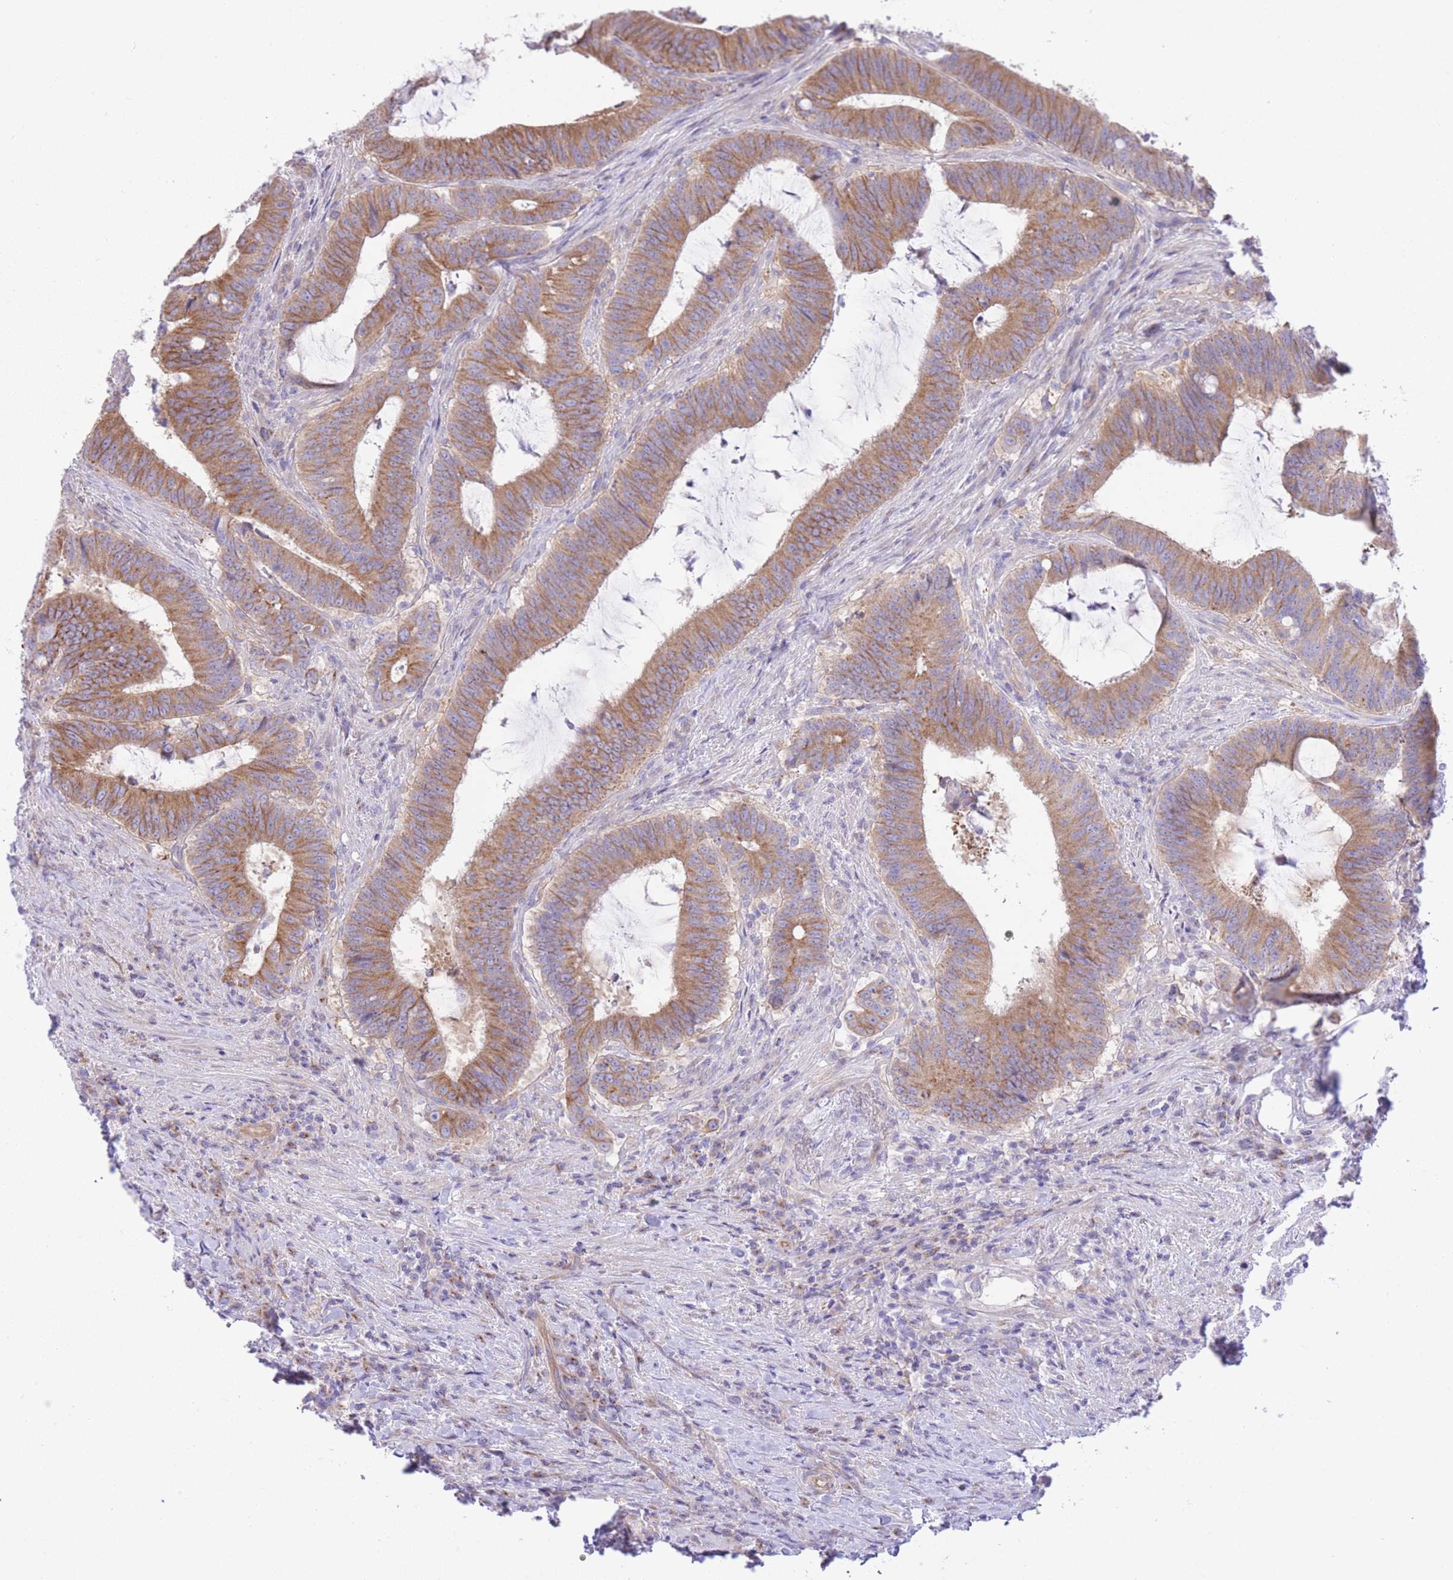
{"staining": {"intensity": "moderate", "quantity": ">75%", "location": "cytoplasmic/membranous"}, "tissue": "colorectal cancer", "cell_type": "Tumor cells", "image_type": "cancer", "snomed": [{"axis": "morphology", "description": "Adenocarcinoma, NOS"}, {"axis": "topography", "description": "Colon"}], "caption": "Immunohistochemical staining of colorectal cancer (adenocarcinoma) shows medium levels of moderate cytoplasmic/membranous protein expression in about >75% of tumor cells.", "gene": "RHOU", "patient": {"sex": "female", "age": 43}}